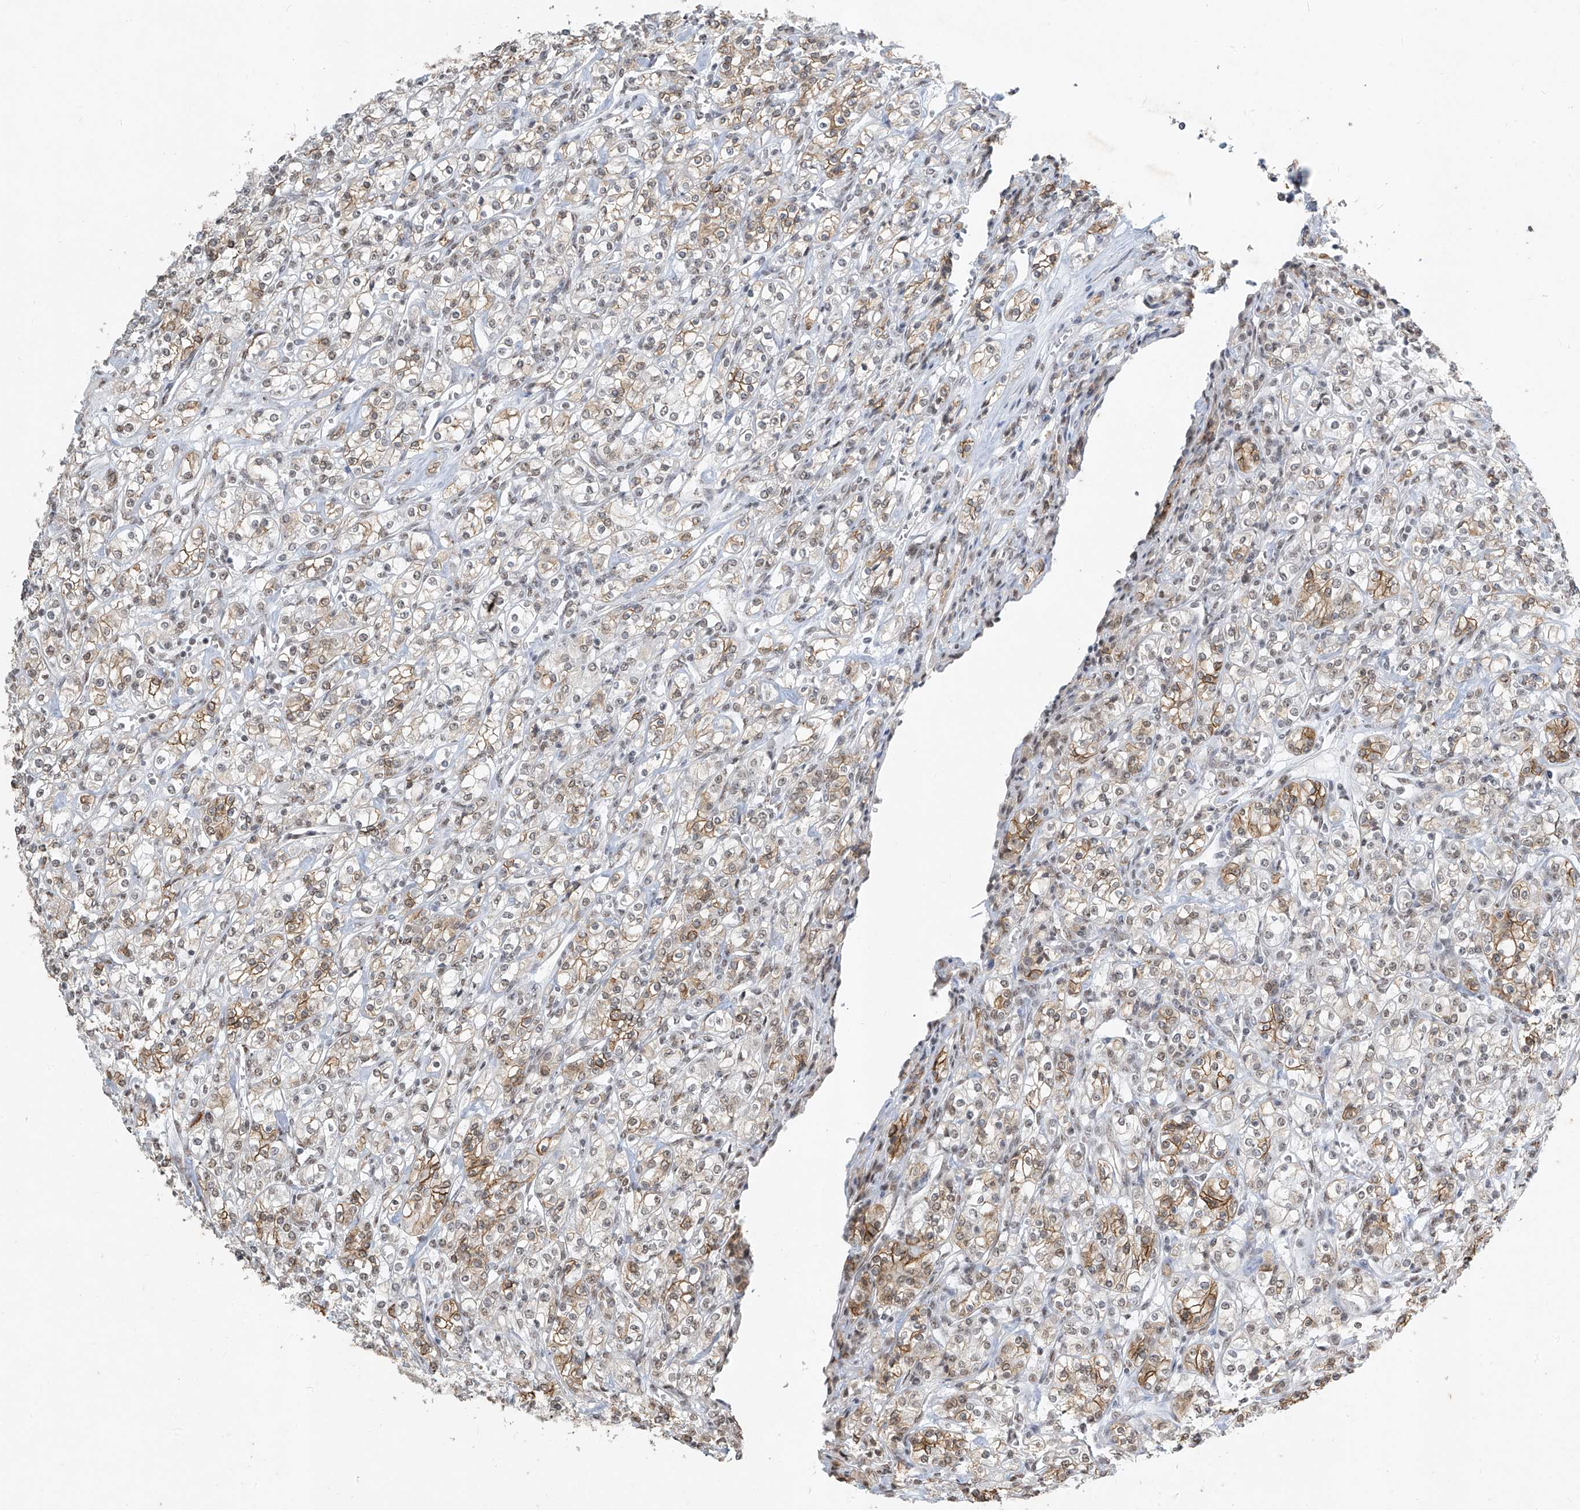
{"staining": {"intensity": "moderate", "quantity": "25%-75%", "location": "cytoplasmic/membranous"}, "tissue": "renal cancer", "cell_type": "Tumor cells", "image_type": "cancer", "snomed": [{"axis": "morphology", "description": "Adenocarcinoma, NOS"}, {"axis": "topography", "description": "Kidney"}], "caption": "Tumor cells demonstrate medium levels of moderate cytoplasmic/membranous positivity in approximately 25%-75% of cells in human adenocarcinoma (renal). Nuclei are stained in blue.", "gene": "TFEC", "patient": {"sex": "male", "age": 77}}